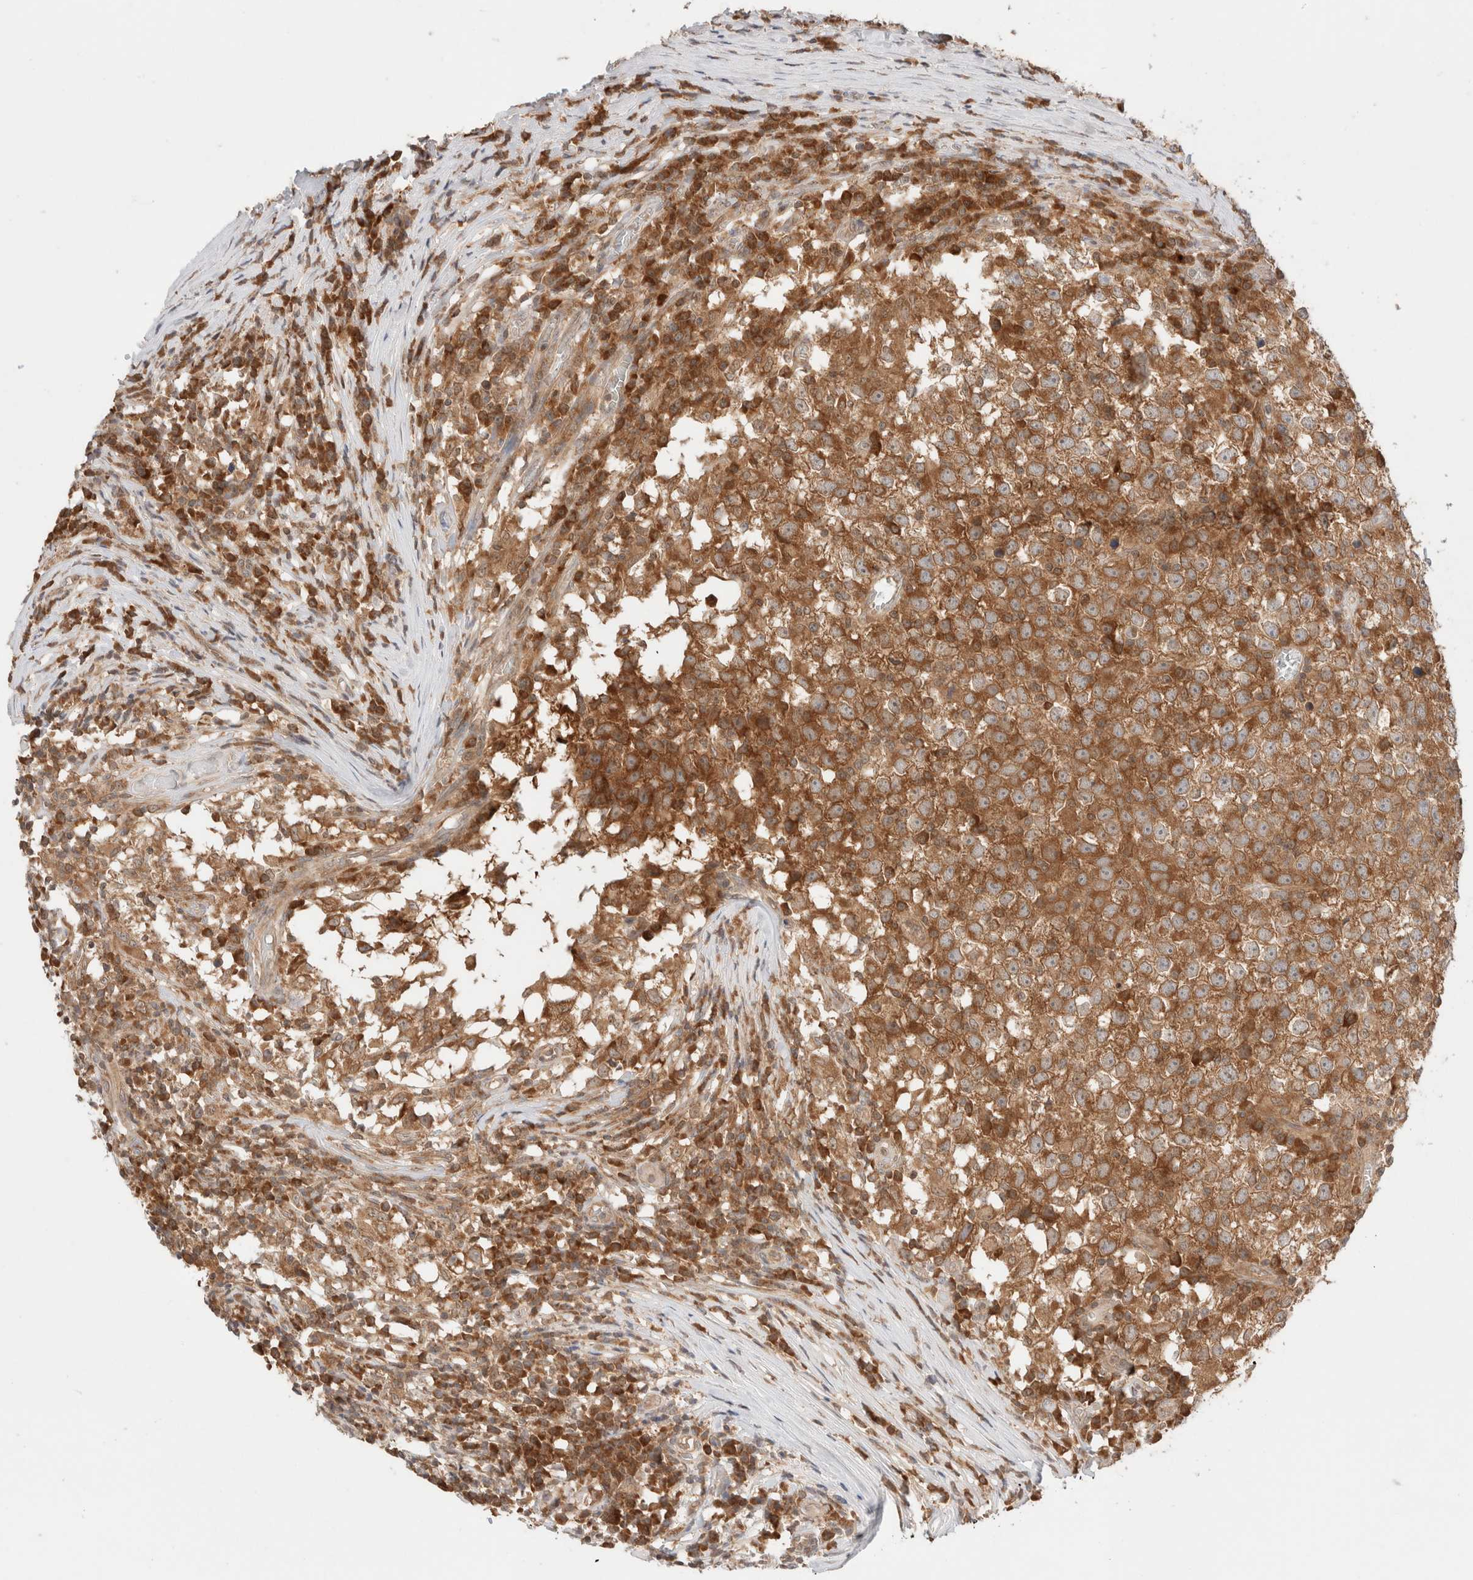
{"staining": {"intensity": "moderate", "quantity": ">75%", "location": "cytoplasmic/membranous"}, "tissue": "testis cancer", "cell_type": "Tumor cells", "image_type": "cancer", "snomed": [{"axis": "morphology", "description": "Seminoma, NOS"}, {"axis": "topography", "description": "Testis"}], "caption": "This histopathology image reveals immunohistochemistry staining of seminoma (testis), with medium moderate cytoplasmic/membranous positivity in about >75% of tumor cells.", "gene": "XKR4", "patient": {"sex": "male", "age": 65}}